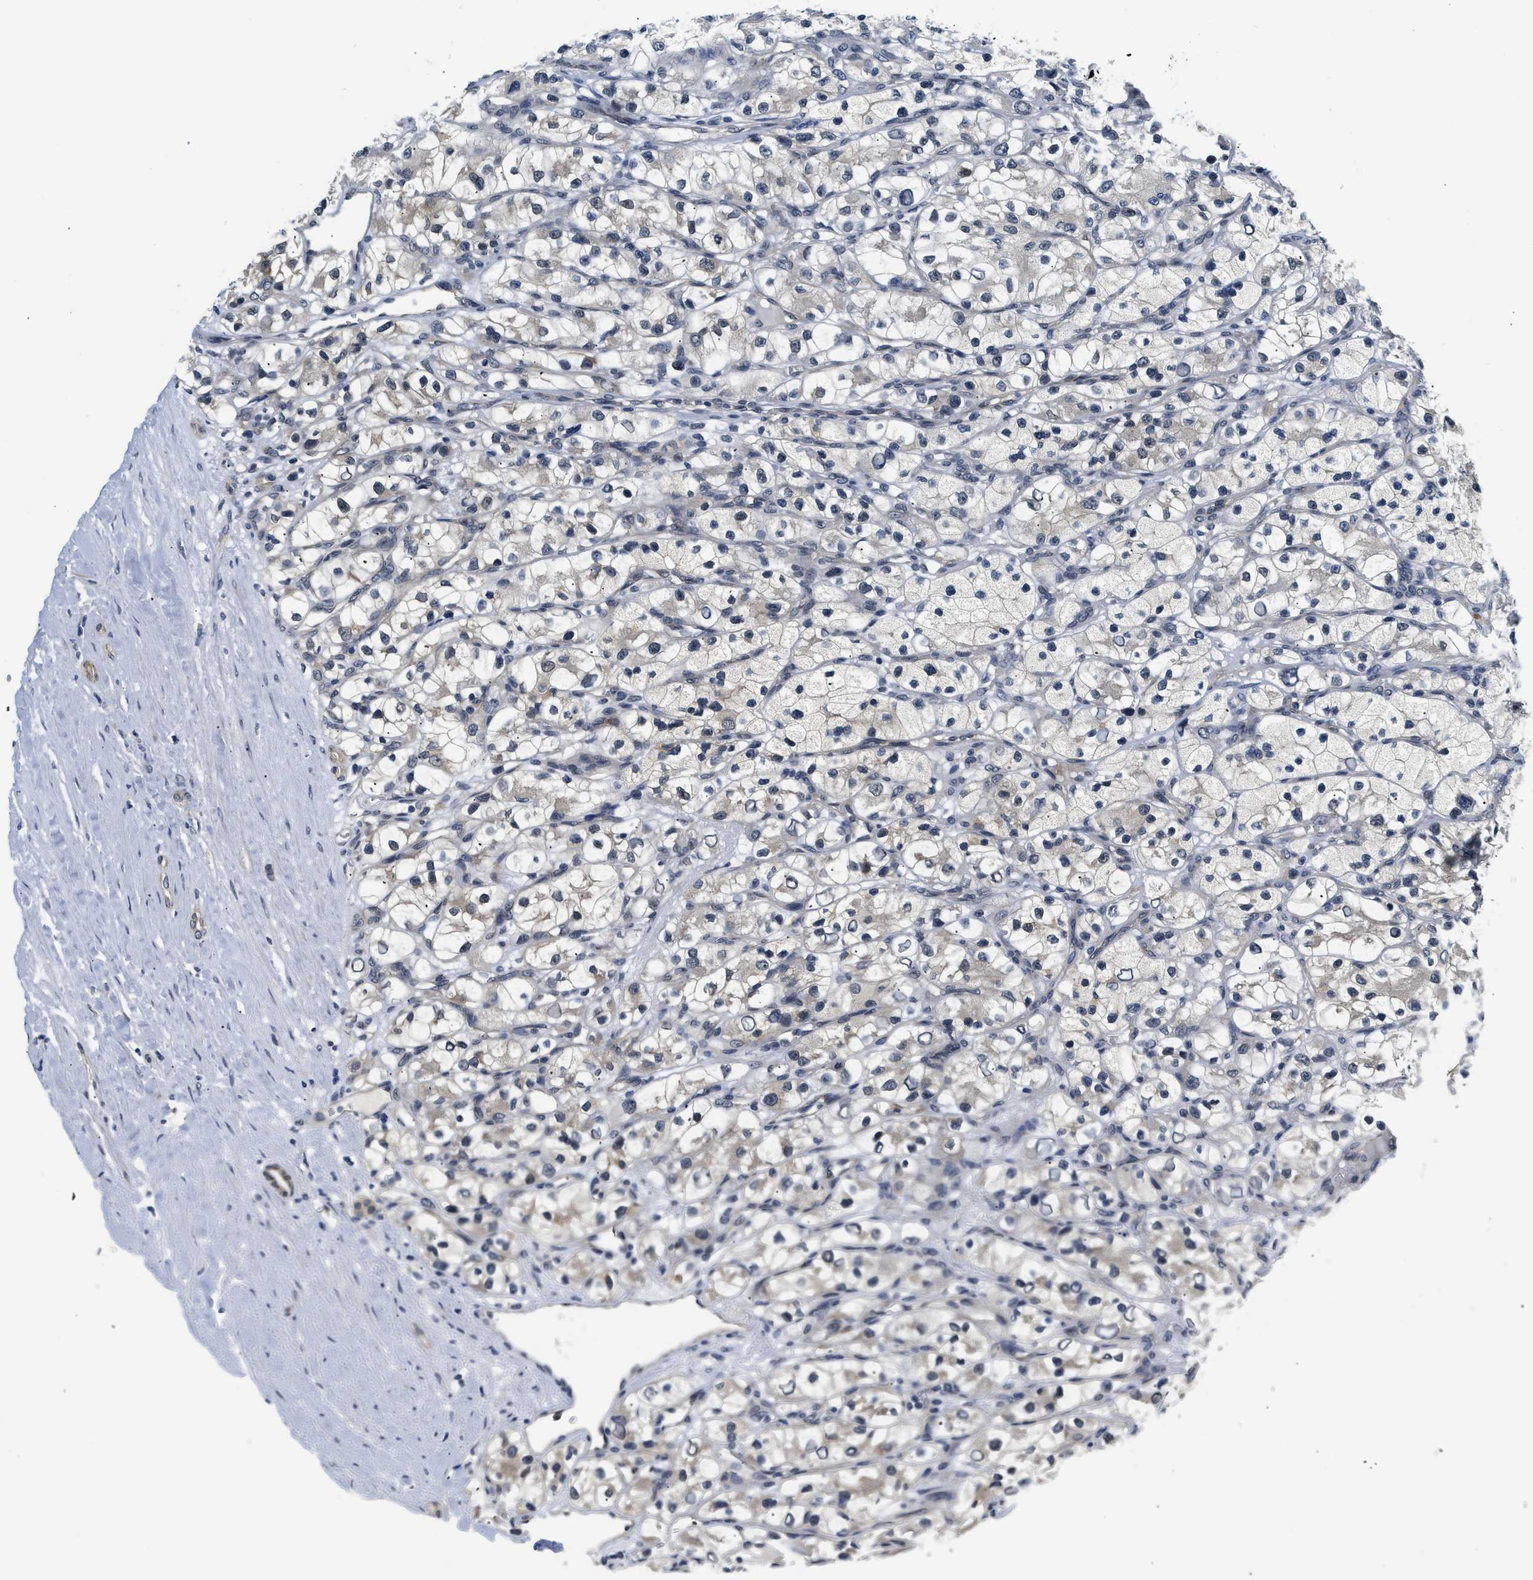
{"staining": {"intensity": "moderate", "quantity": "25%-75%", "location": "cytoplasmic/membranous,nuclear"}, "tissue": "renal cancer", "cell_type": "Tumor cells", "image_type": "cancer", "snomed": [{"axis": "morphology", "description": "Adenocarcinoma, NOS"}, {"axis": "topography", "description": "Kidney"}], "caption": "There is medium levels of moderate cytoplasmic/membranous and nuclear staining in tumor cells of renal cancer, as demonstrated by immunohistochemical staining (brown color).", "gene": "SMAD4", "patient": {"sex": "female", "age": 57}}